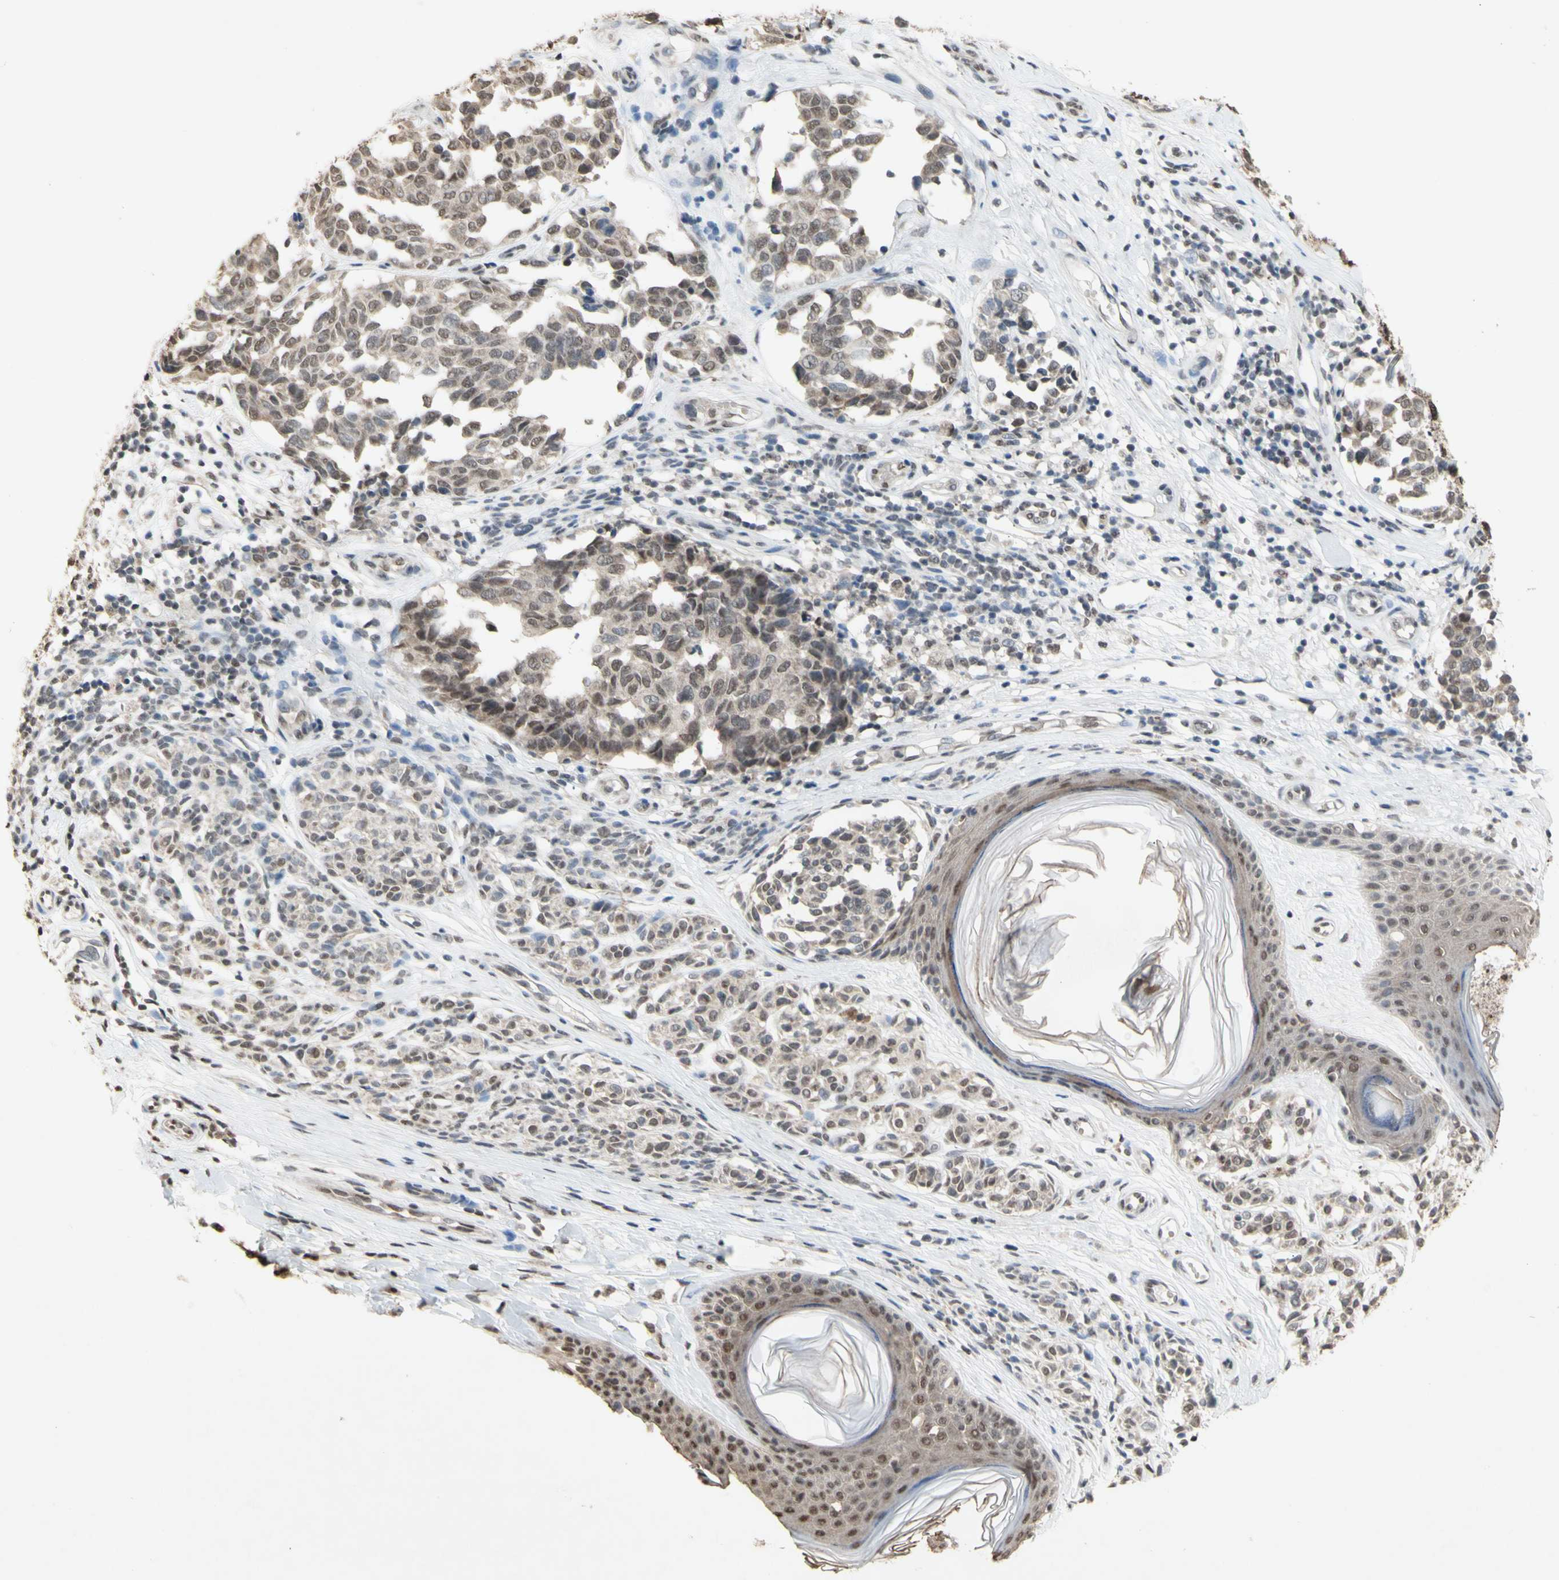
{"staining": {"intensity": "weak", "quantity": ">75%", "location": "nuclear"}, "tissue": "melanoma", "cell_type": "Tumor cells", "image_type": "cancer", "snomed": [{"axis": "morphology", "description": "Malignant melanoma, NOS"}, {"axis": "topography", "description": "Skin"}], "caption": "Malignant melanoma stained for a protein (brown) shows weak nuclear positive staining in about >75% of tumor cells.", "gene": "SFPQ", "patient": {"sex": "female", "age": 64}}